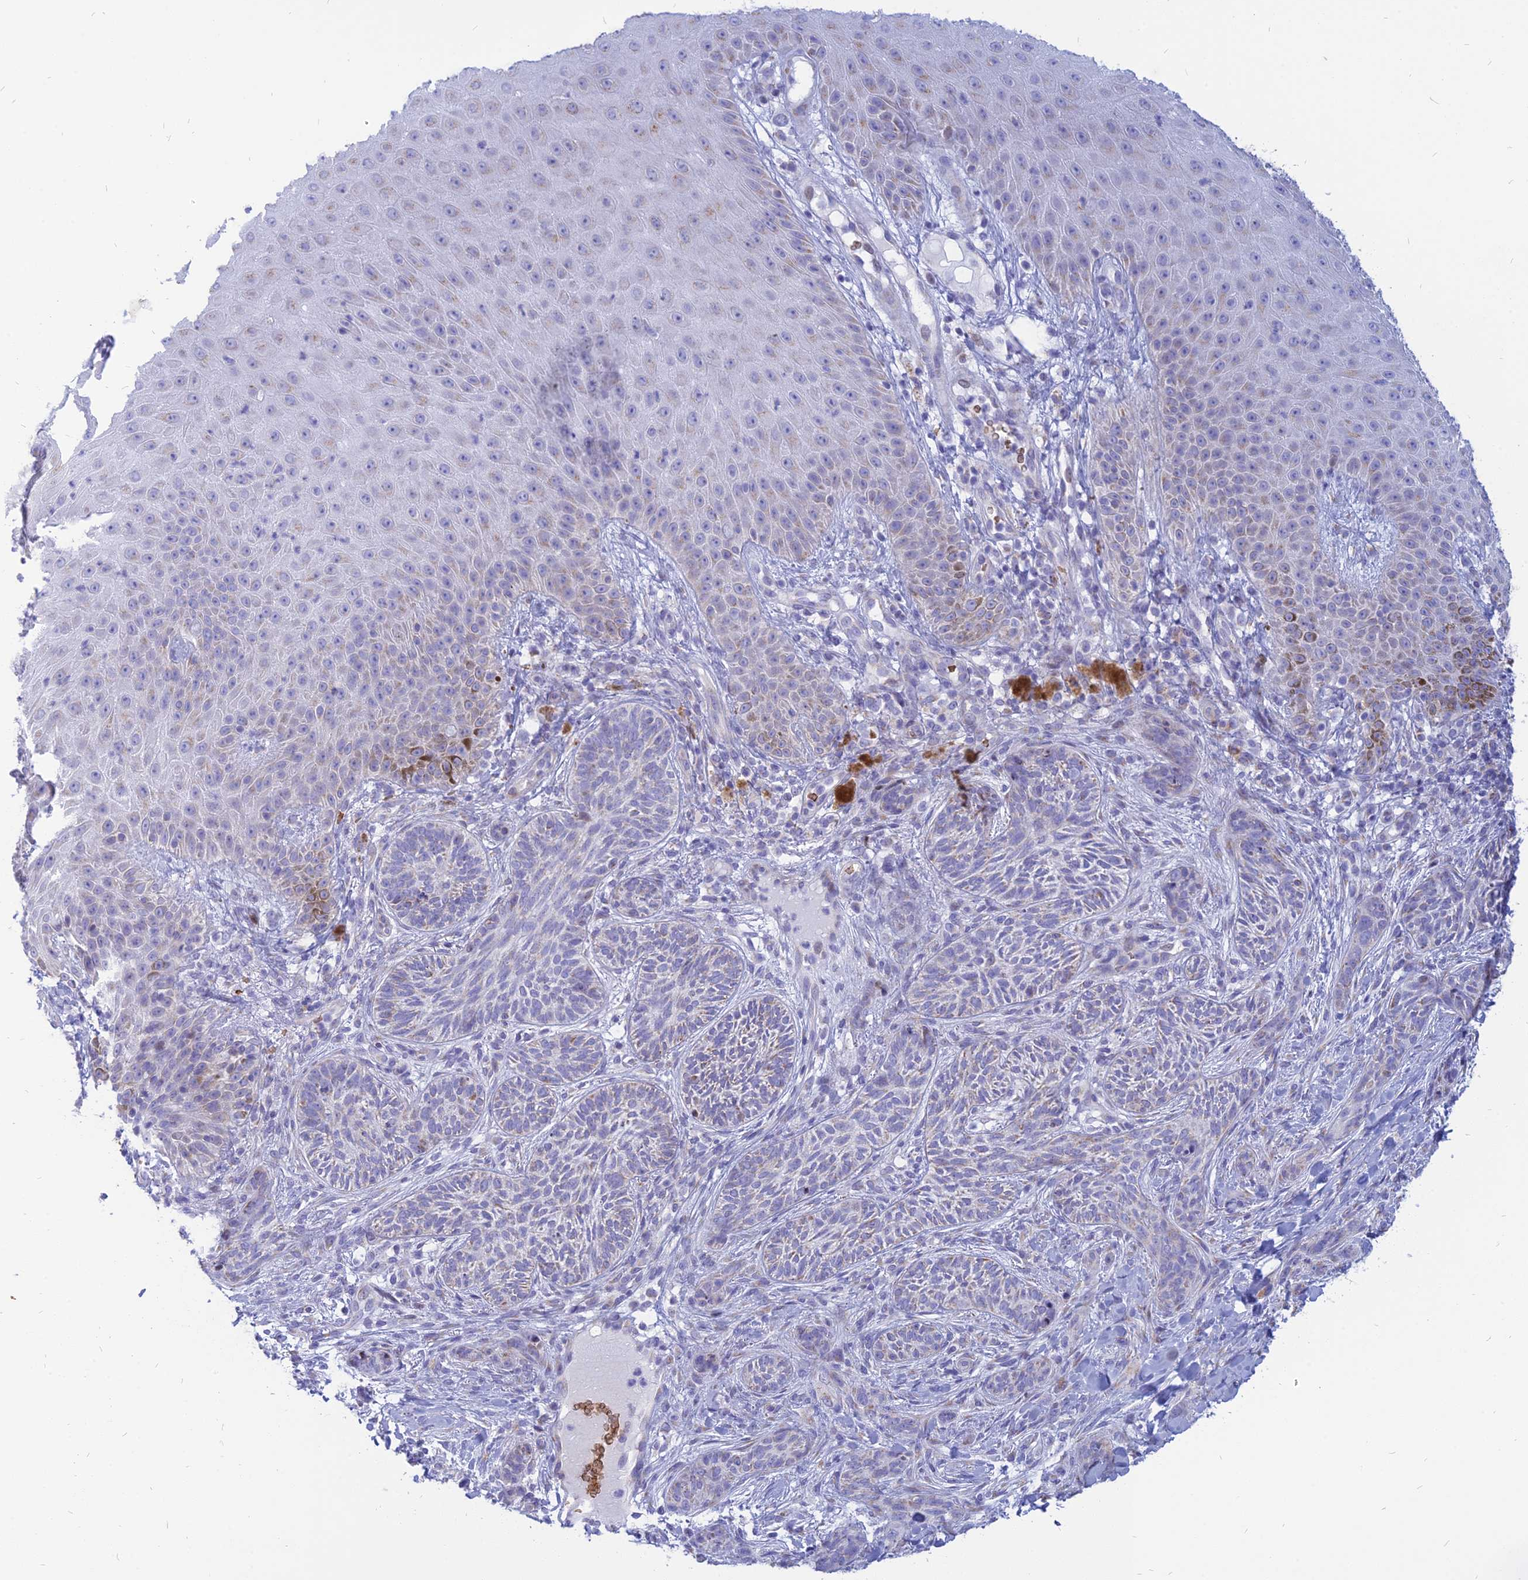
{"staining": {"intensity": "negative", "quantity": "none", "location": "none"}, "tissue": "skin", "cell_type": "Epidermal cells", "image_type": "normal", "snomed": [{"axis": "morphology", "description": "Normal tissue, NOS"}, {"axis": "morphology", "description": "Neoplasm, malignant, NOS"}, {"axis": "topography", "description": "Anal"}], "caption": "Immunohistochemistry micrograph of benign skin stained for a protein (brown), which displays no staining in epidermal cells.", "gene": "HHAT", "patient": {"sex": "male", "age": 47}}